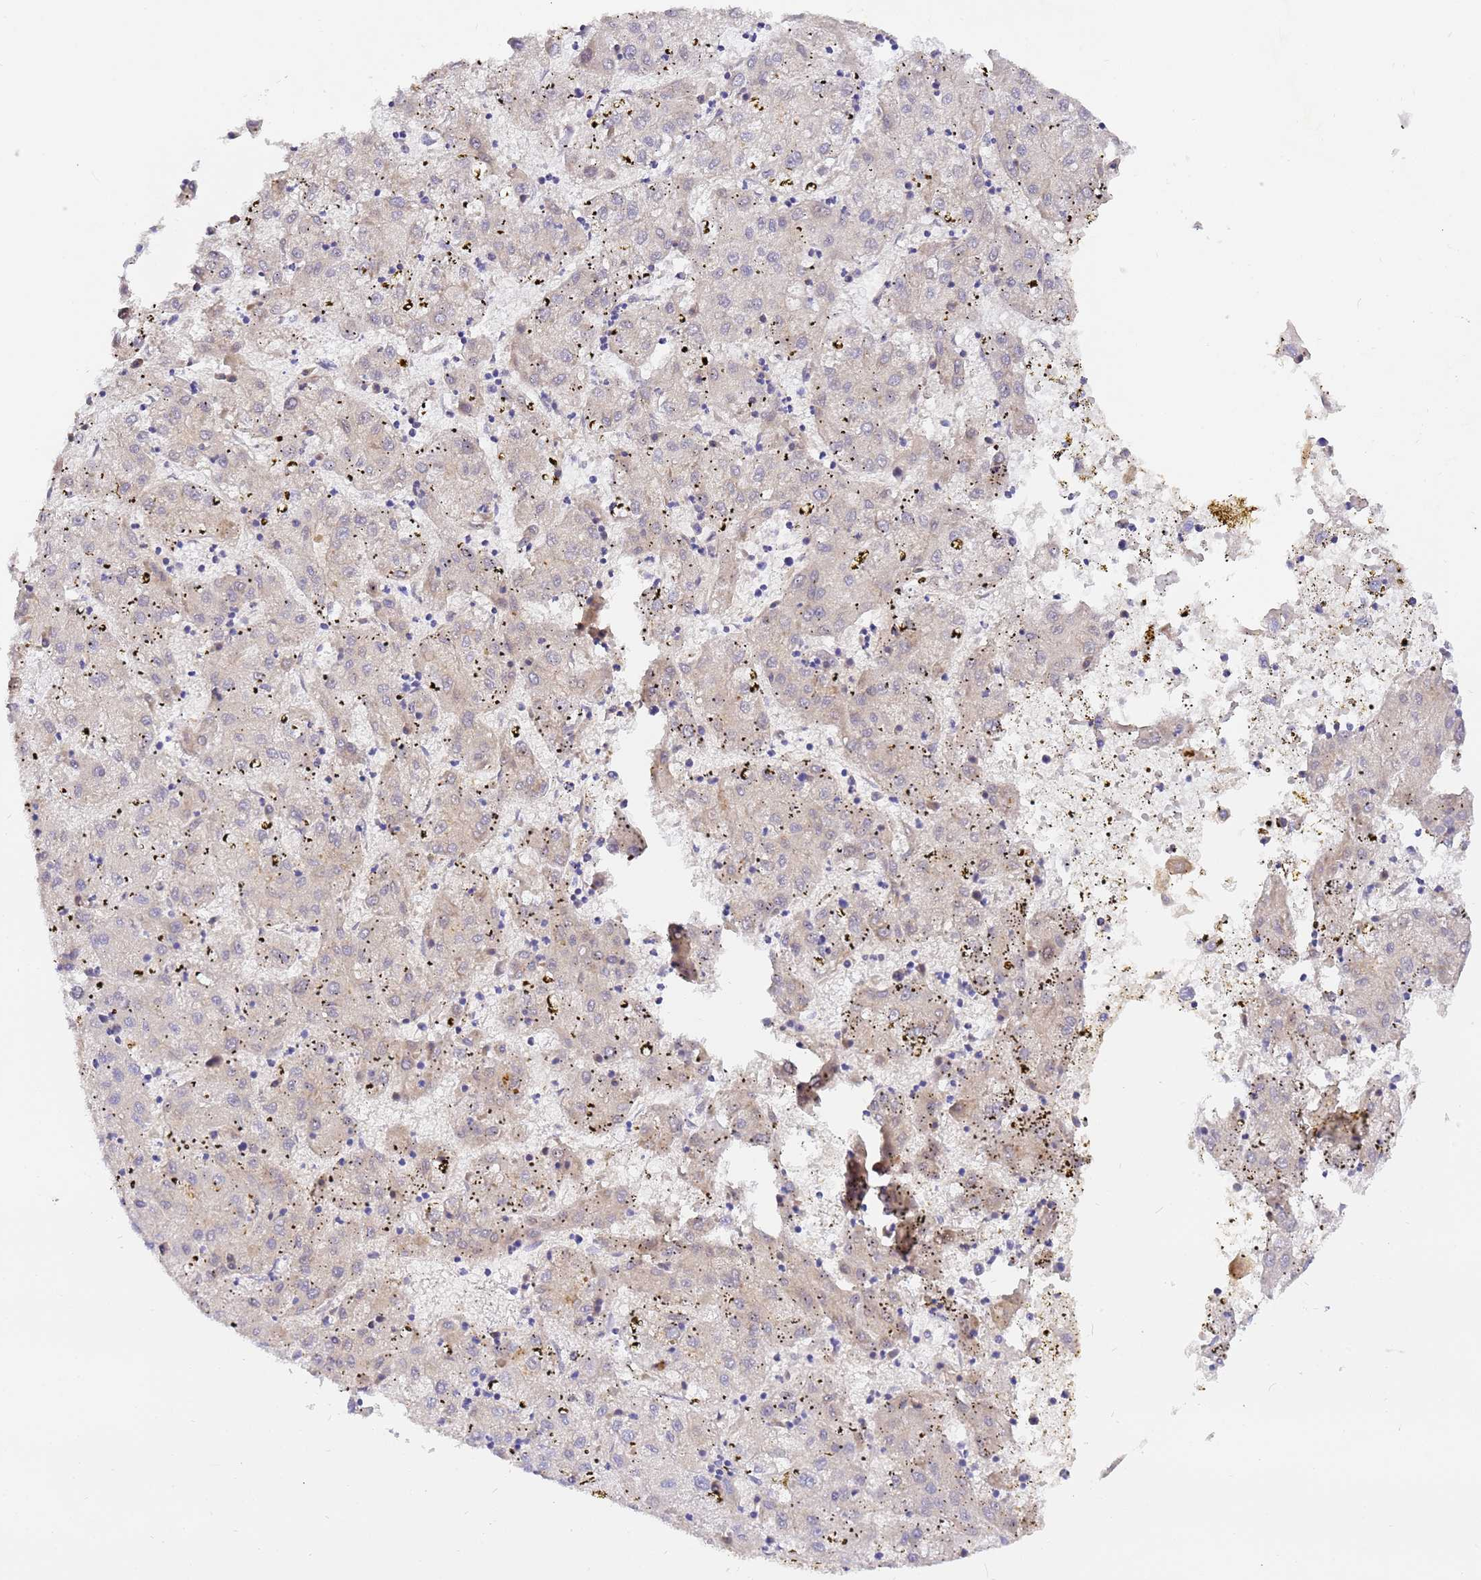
{"staining": {"intensity": "negative", "quantity": "none", "location": "none"}, "tissue": "liver cancer", "cell_type": "Tumor cells", "image_type": "cancer", "snomed": [{"axis": "morphology", "description": "Carcinoma, Hepatocellular, NOS"}, {"axis": "topography", "description": "Liver"}], "caption": "A histopathology image of liver cancer stained for a protein shows no brown staining in tumor cells.", "gene": "CFHR2", "patient": {"sex": "male", "age": 72}}